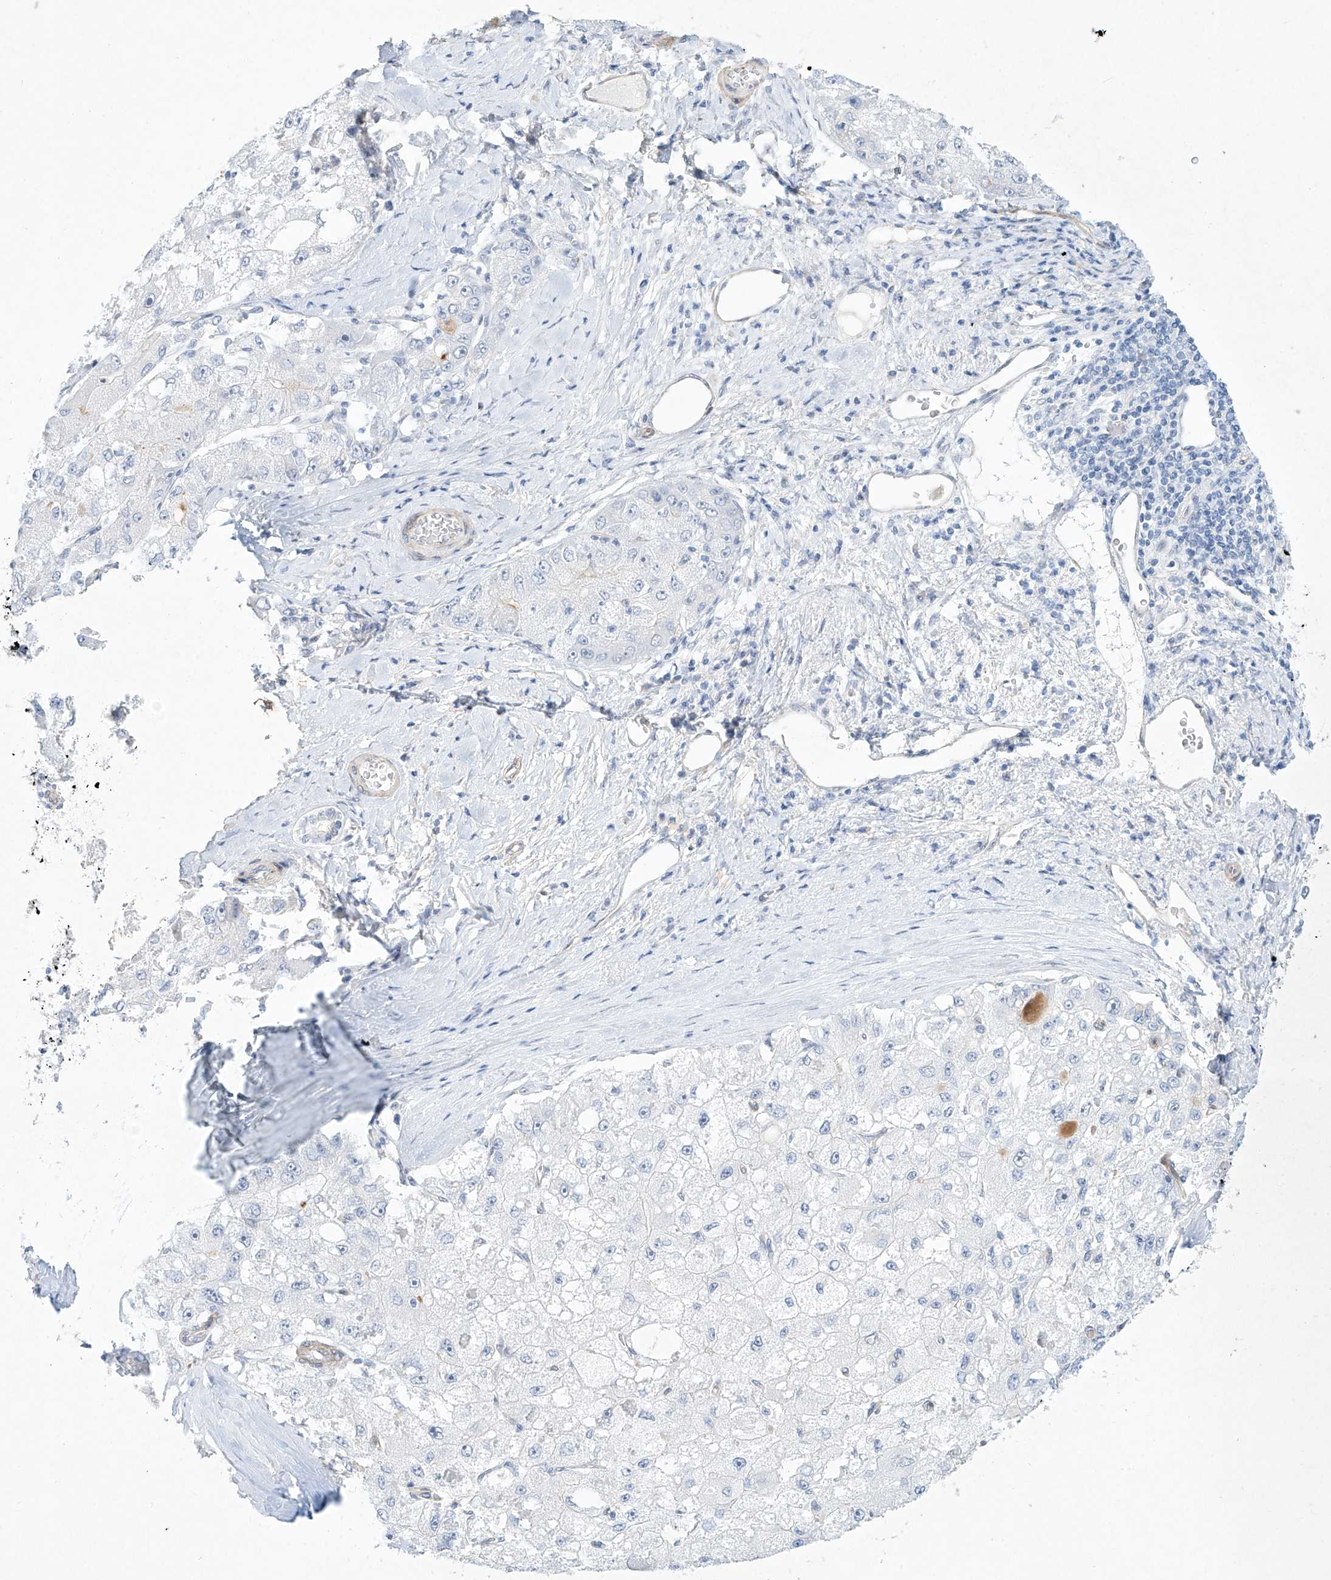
{"staining": {"intensity": "negative", "quantity": "none", "location": "none"}, "tissue": "liver cancer", "cell_type": "Tumor cells", "image_type": "cancer", "snomed": [{"axis": "morphology", "description": "Carcinoma, Hepatocellular, NOS"}, {"axis": "topography", "description": "Liver"}], "caption": "DAB immunohistochemical staining of human liver cancer demonstrates no significant expression in tumor cells.", "gene": "REEP2", "patient": {"sex": "male", "age": 80}}